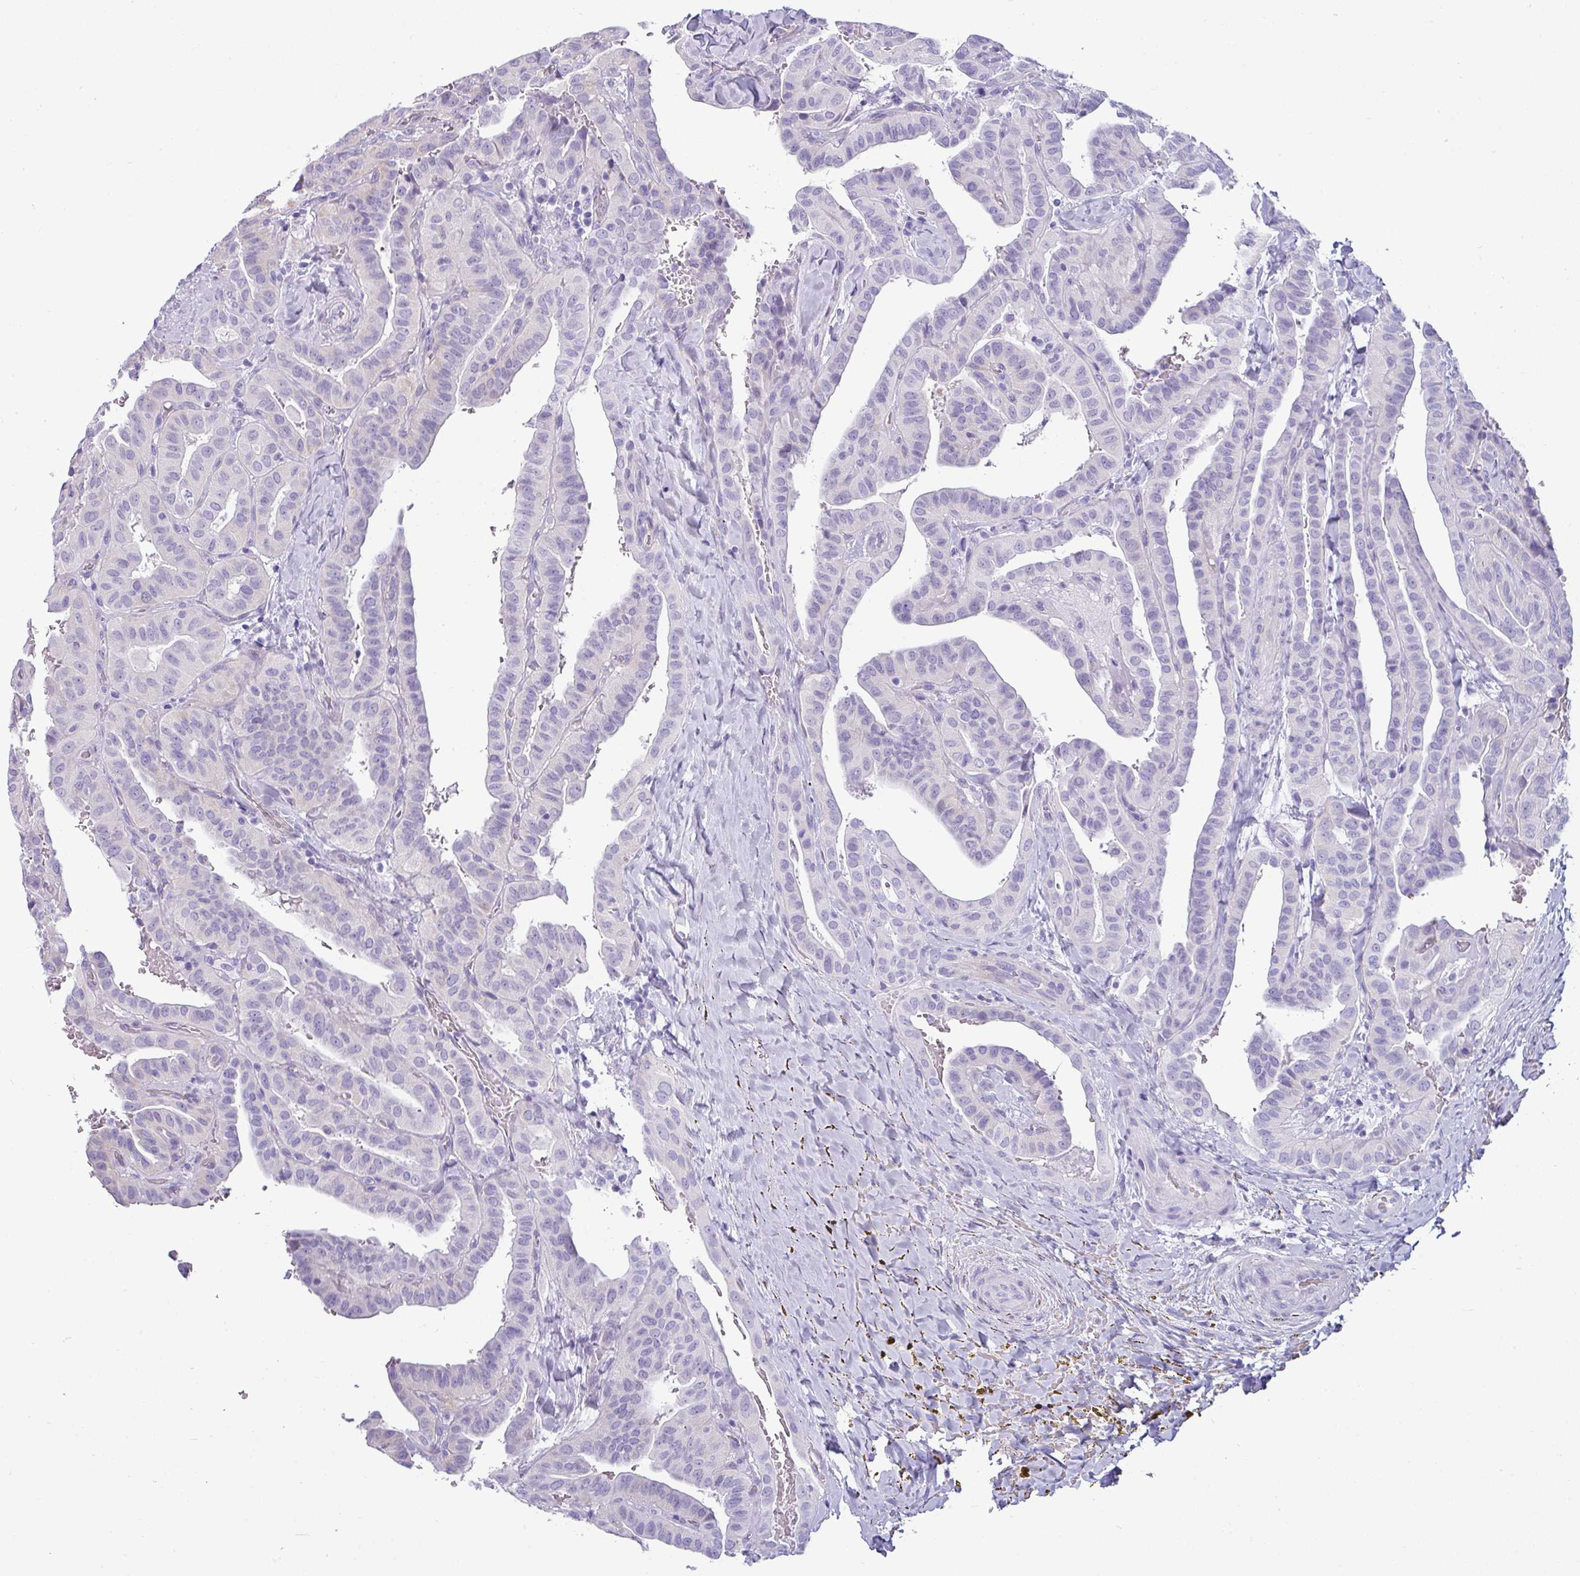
{"staining": {"intensity": "negative", "quantity": "none", "location": "none"}, "tissue": "thyroid cancer", "cell_type": "Tumor cells", "image_type": "cancer", "snomed": [{"axis": "morphology", "description": "Papillary adenocarcinoma, NOS"}, {"axis": "topography", "description": "Thyroid gland"}], "caption": "The photomicrograph displays no significant positivity in tumor cells of thyroid papillary adenocarcinoma.", "gene": "VCY1B", "patient": {"sex": "male", "age": 77}}